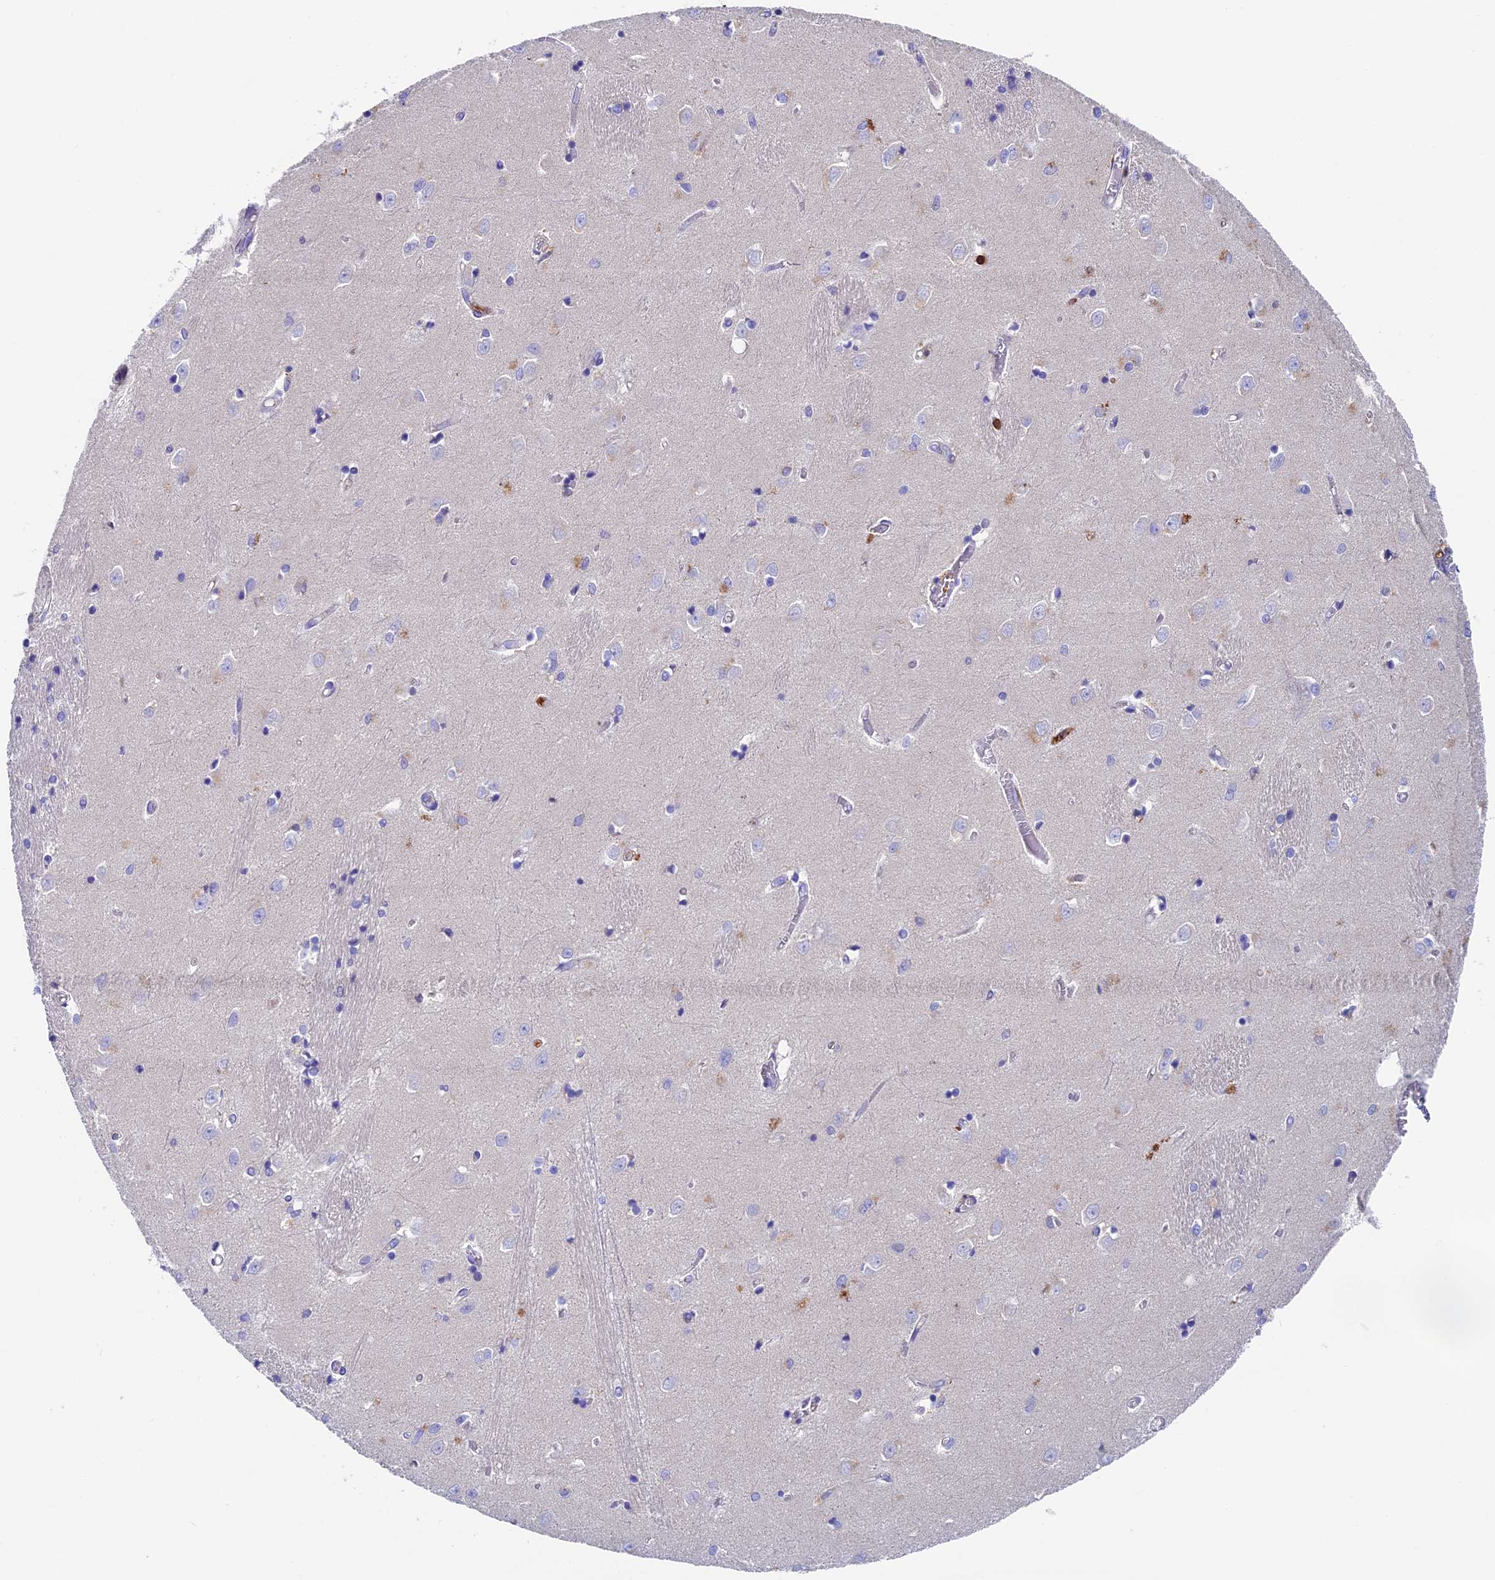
{"staining": {"intensity": "negative", "quantity": "none", "location": "none"}, "tissue": "caudate", "cell_type": "Glial cells", "image_type": "normal", "snomed": [{"axis": "morphology", "description": "Normal tissue, NOS"}, {"axis": "topography", "description": "Lateral ventricle wall"}], "caption": "Immunohistochemical staining of unremarkable human caudate exhibits no significant staining in glial cells.", "gene": "ADAT1", "patient": {"sex": "male", "age": 37}}